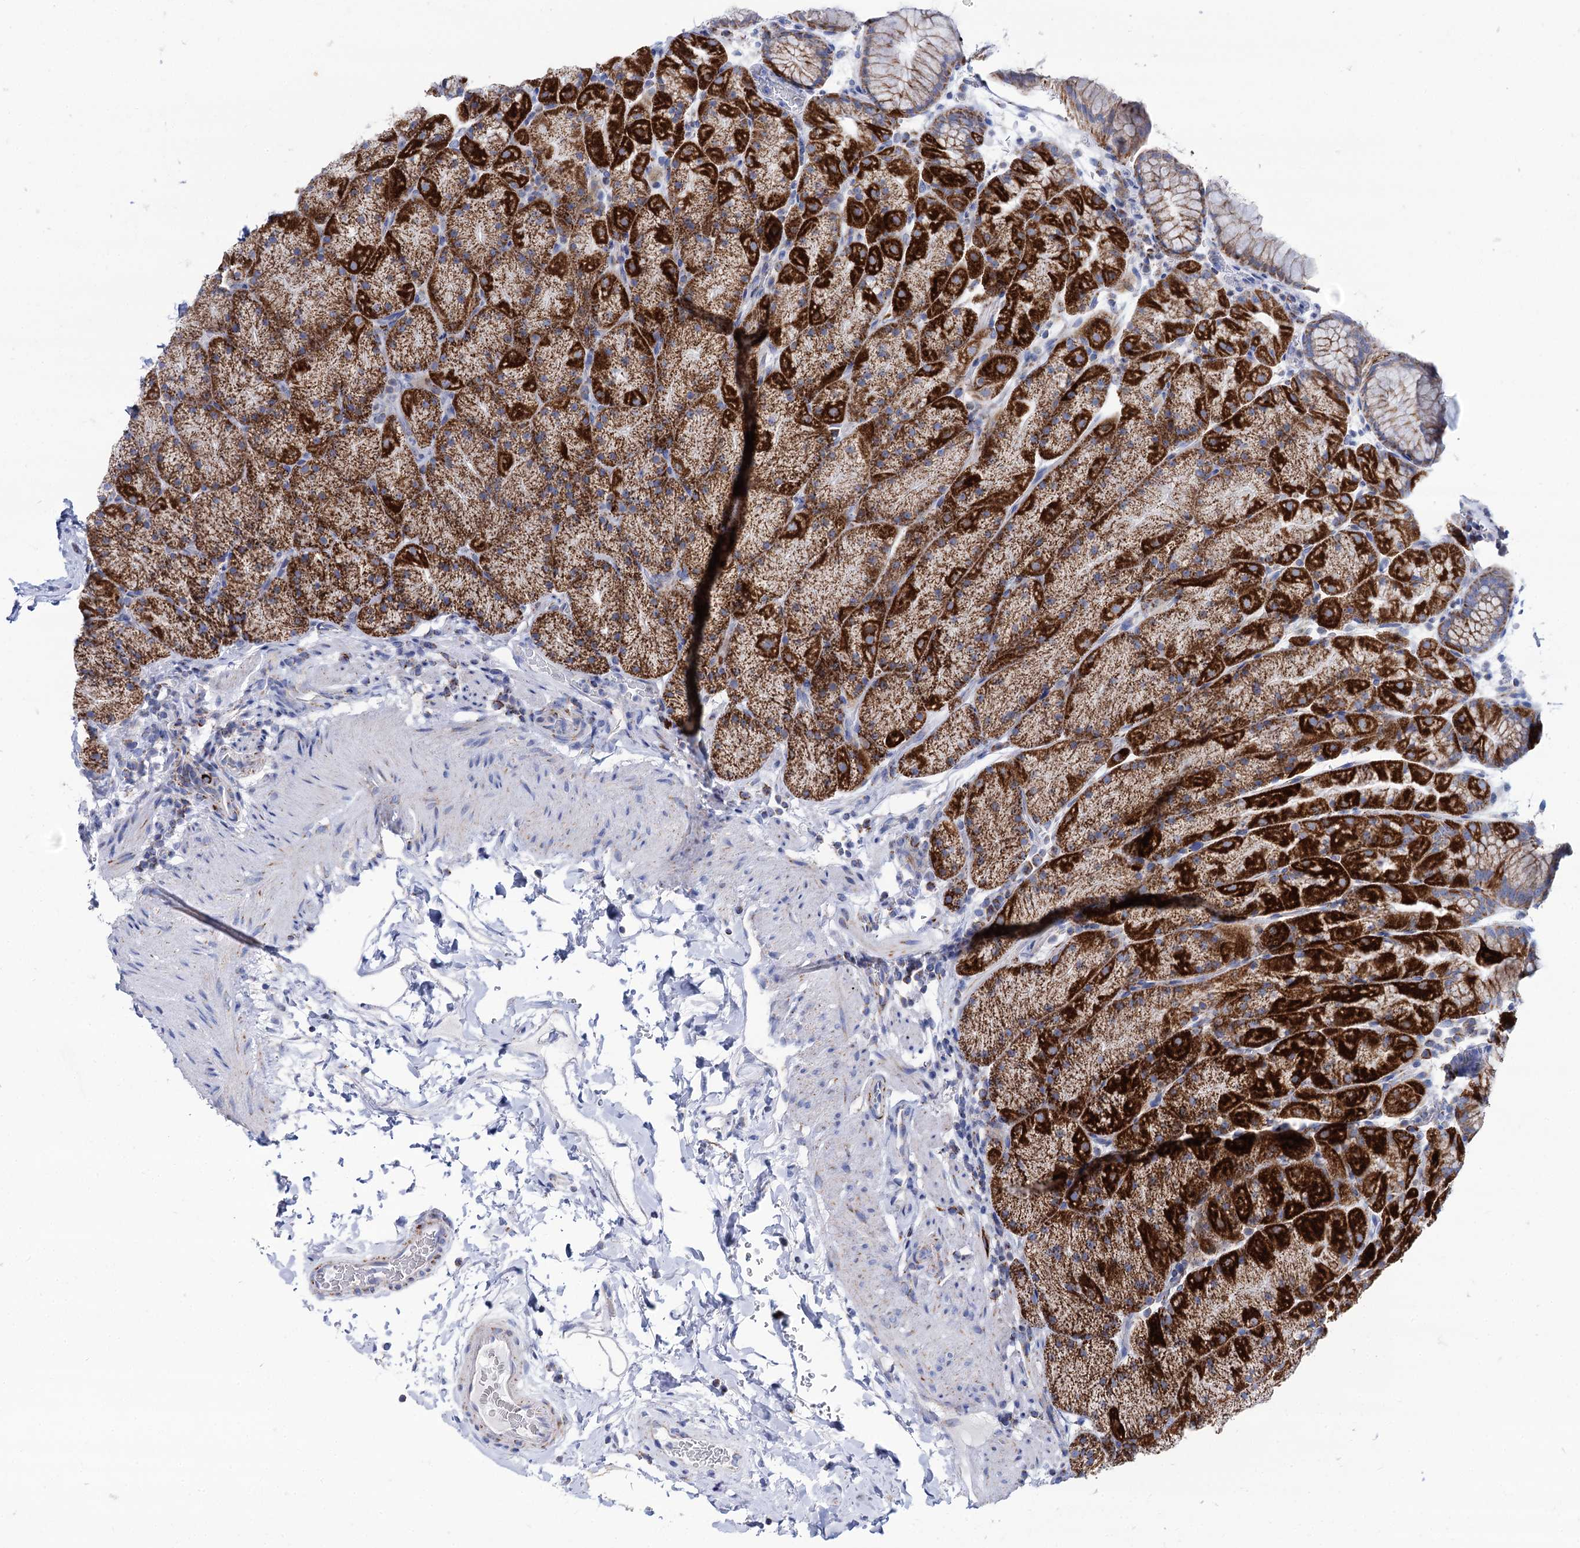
{"staining": {"intensity": "strong", "quantity": ">75%", "location": "cytoplasmic/membranous"}, "tissue": "stomach", "cell_type": "Glandular cells", "image_type": "normal", "snomed": [{"axis": "morphology", "description": "Normal tissue, NOS"}, {"axis": "topography", "description": "Stomach, upper"}, {"axis": "topography", "description": "Stomach, lower"}], "caption": "High-power microscopy captured an IHC histopathology image of benign stomach, revealing strong cytoplasmic/membranous expression in approximately >75% of glandular cells.", "gene": "UBASH3B", "patient": {"sex": "male", "age": 67}}